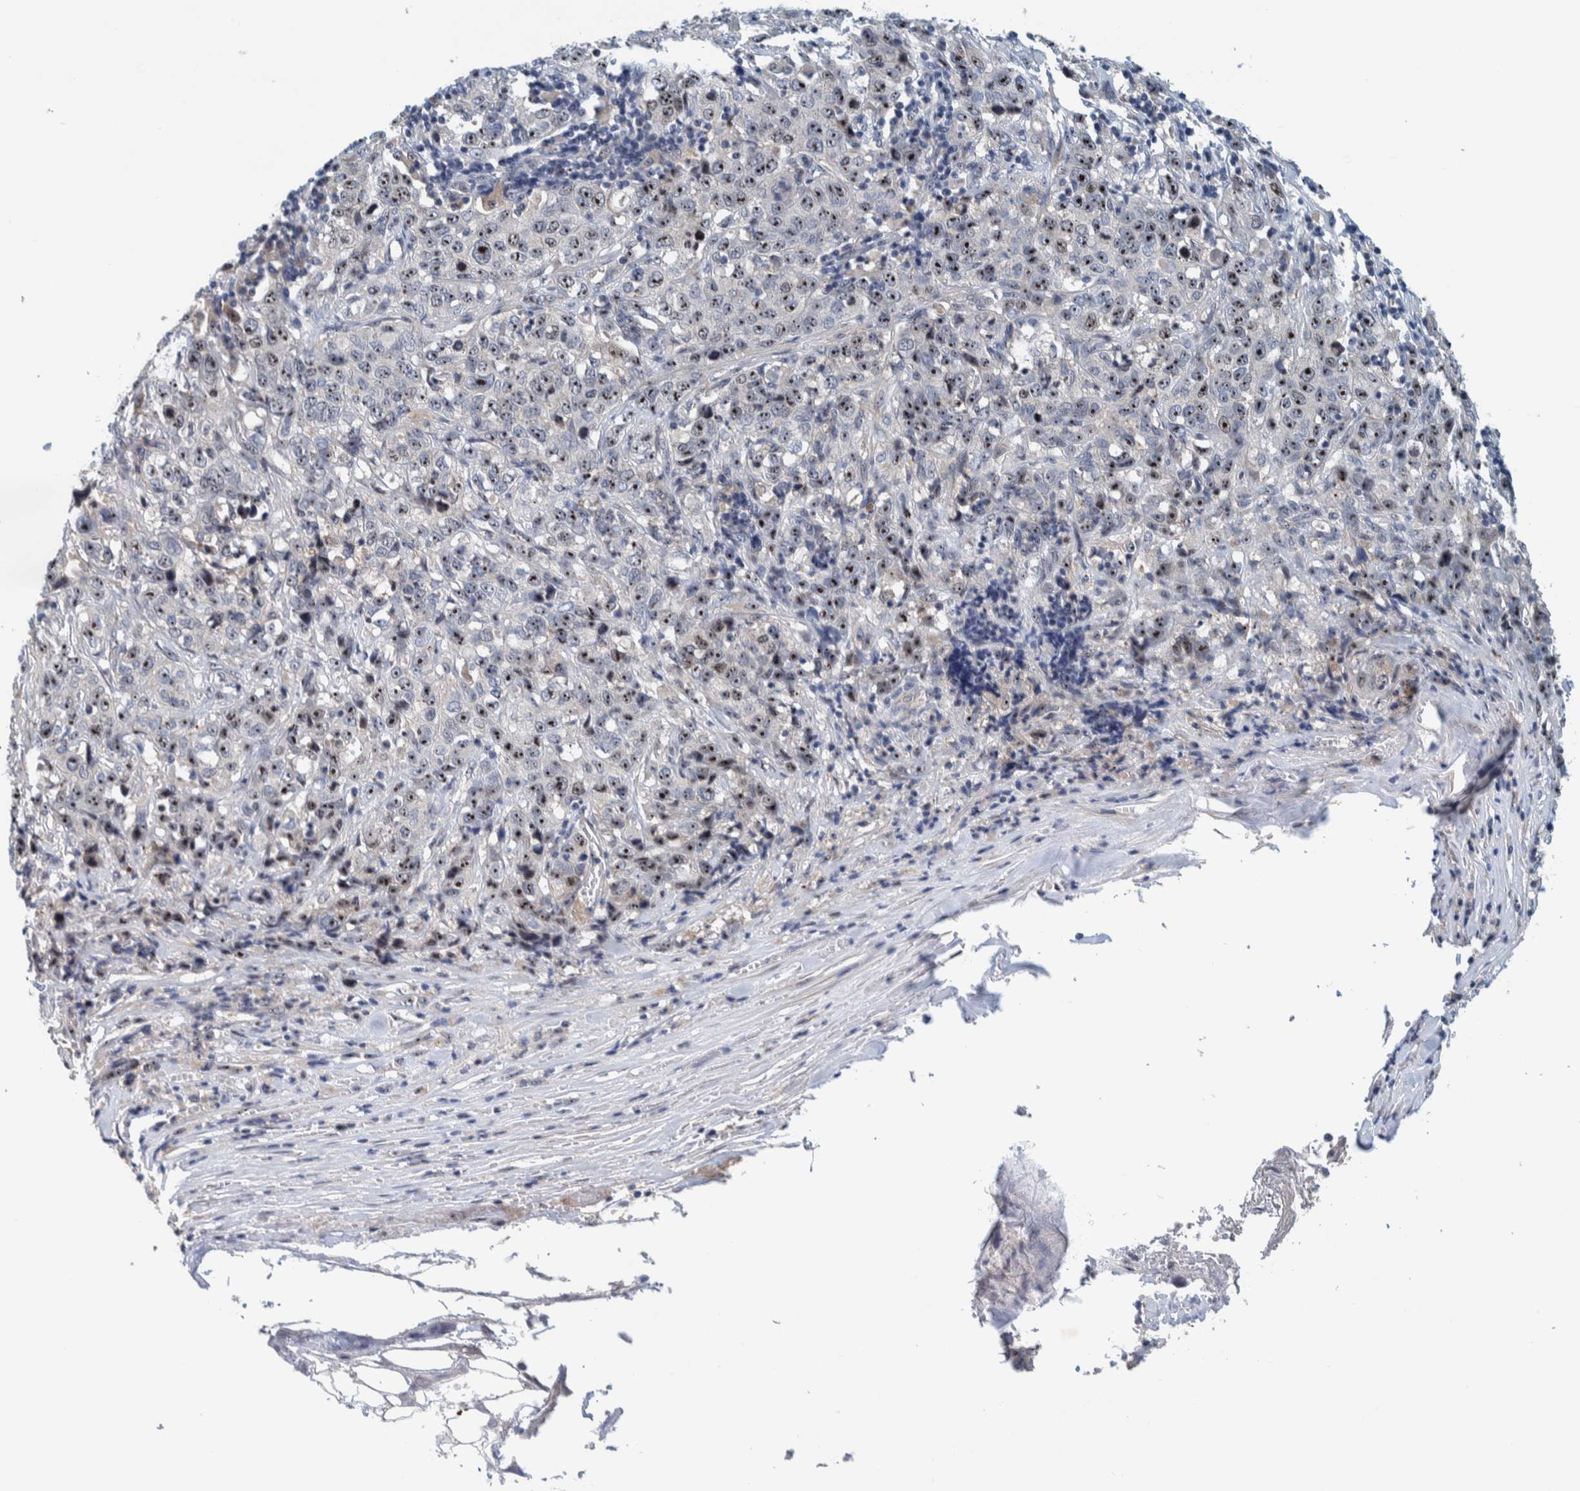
{"staining": {"intensity": "strong", "quantity": ">75%", "location": "nuclear"}, "tissue": "stomach cancer", "cell_type": "Tumor cells", "image_type": "cancer", "snomed": [{"axis": "morphology", "description": "Adenocarcinoma, NOS"}, {"axis": "topography", "description": "Stomach"}], "caption": "The histopathology image reveals staining of adenocarcinoma (stomach), revealing strong nuclear protein expression (brown color) within tumor cells.", "gene": "NOL11", "patient": {"sex": "male", "age": 48}}